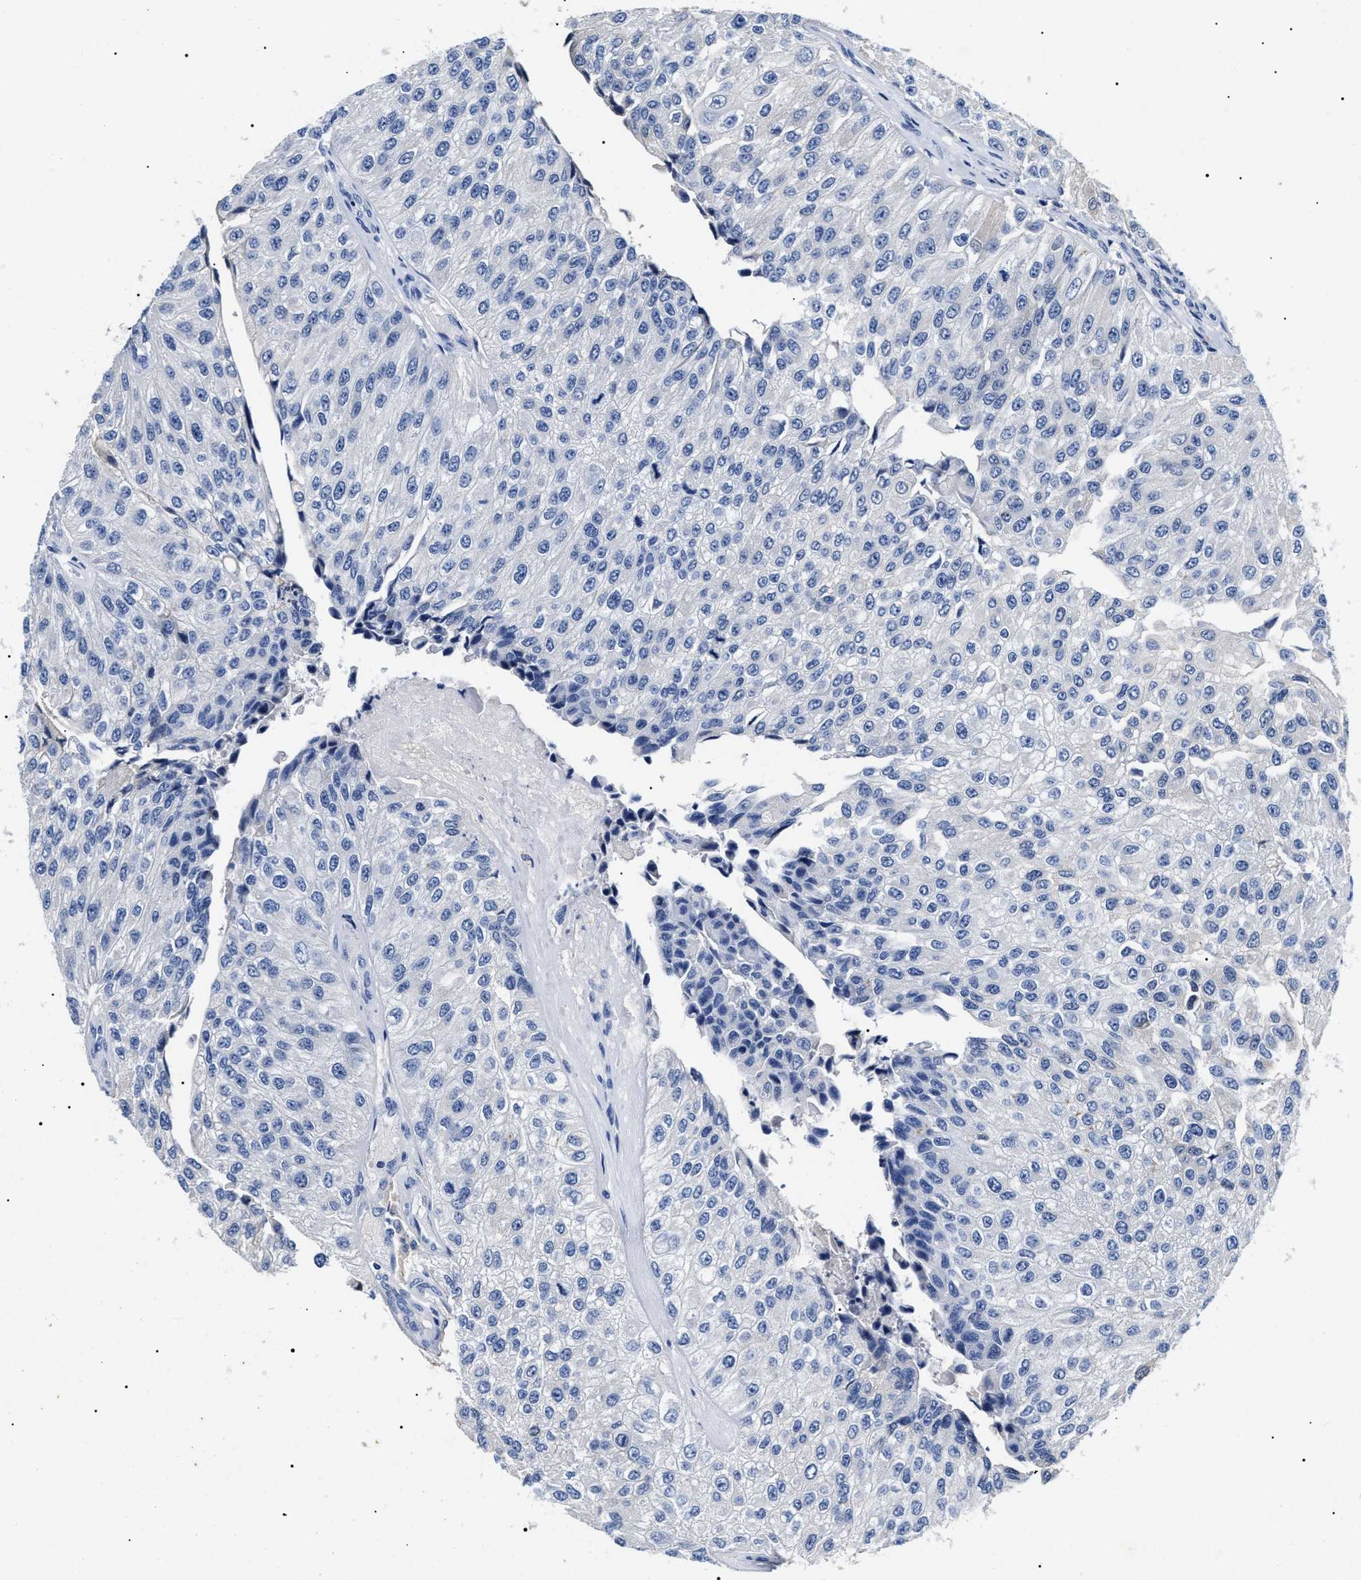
{"staining": {"intensity": "negative", "quantity": "none", "location": "none"}, "tissue": "urothelial cancer", "cell_type": "Tumor cells", "image_type": "cancer", "snomed": [{"axis": "morphology", "description": "Urothelial carcinoma, High grade"}, {"axis": "topography", "description": "Kidney"}, {"axis": "topography", "description": "Urinary bladder"}], "caption": "IHC image of human urothelial cancer stained for a protein (brown), which exhibits no positivity in tumor cells.", "gene": "LRRC8E", "patient": {"sex": "male", "age": 77}}